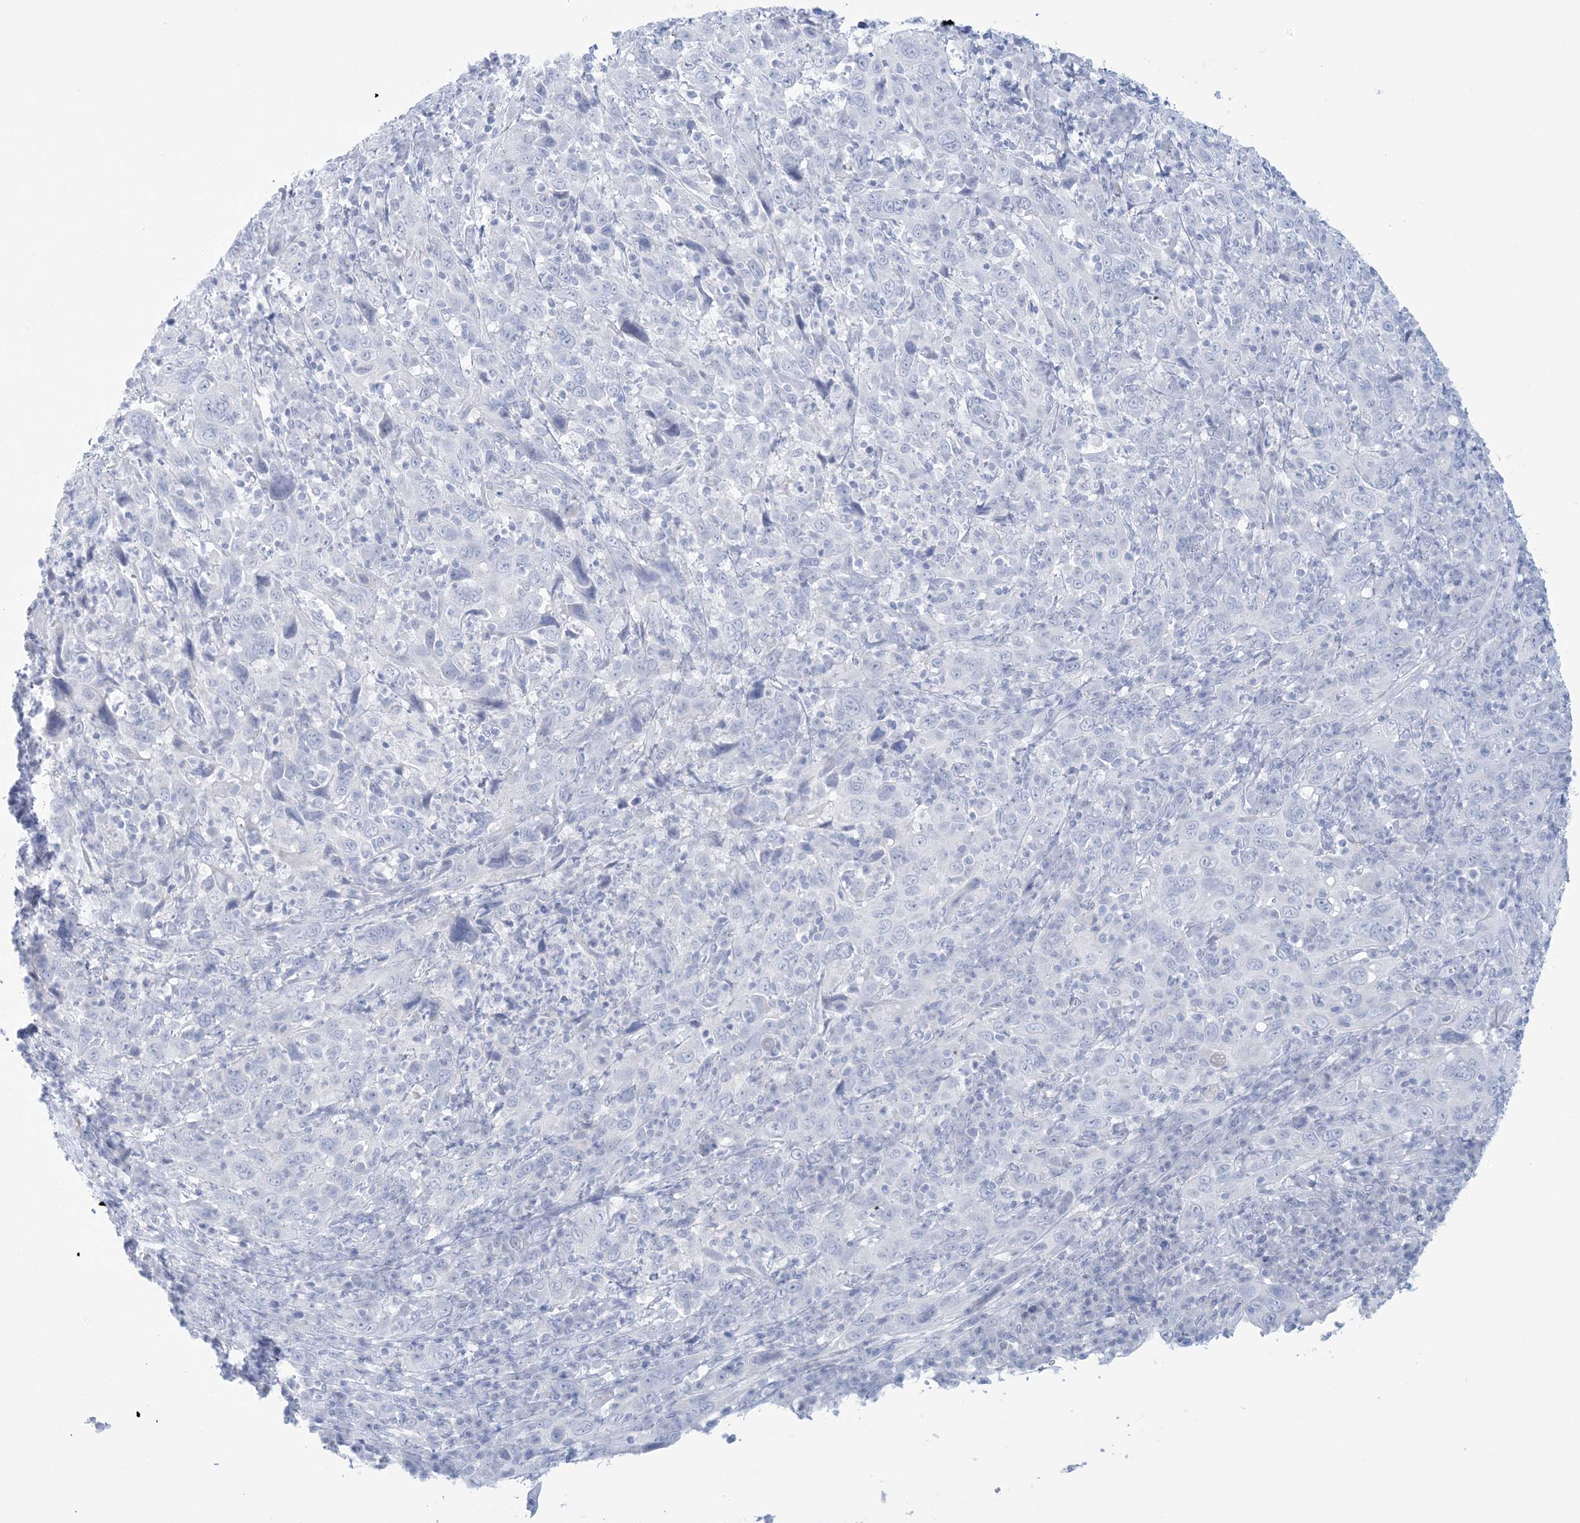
{"staining": {"intensity": "negative", "quantity": "none", "location": "none"}, "tissue": "cervical cancer", "cell_type": "Tumor cells", "image_type": "cancer", "snomed": [{"axis": "morphology", "description": "Squamous cell carcinoma, NOS"}, {"axis": "topography", "description": "Cervix"}], "caption": "The histopathology image shows no staining of tumor cells in cervical squamous cell carcinoma.", "gene": "AGXT", "patient": {"sex": "female", "age": 46}}